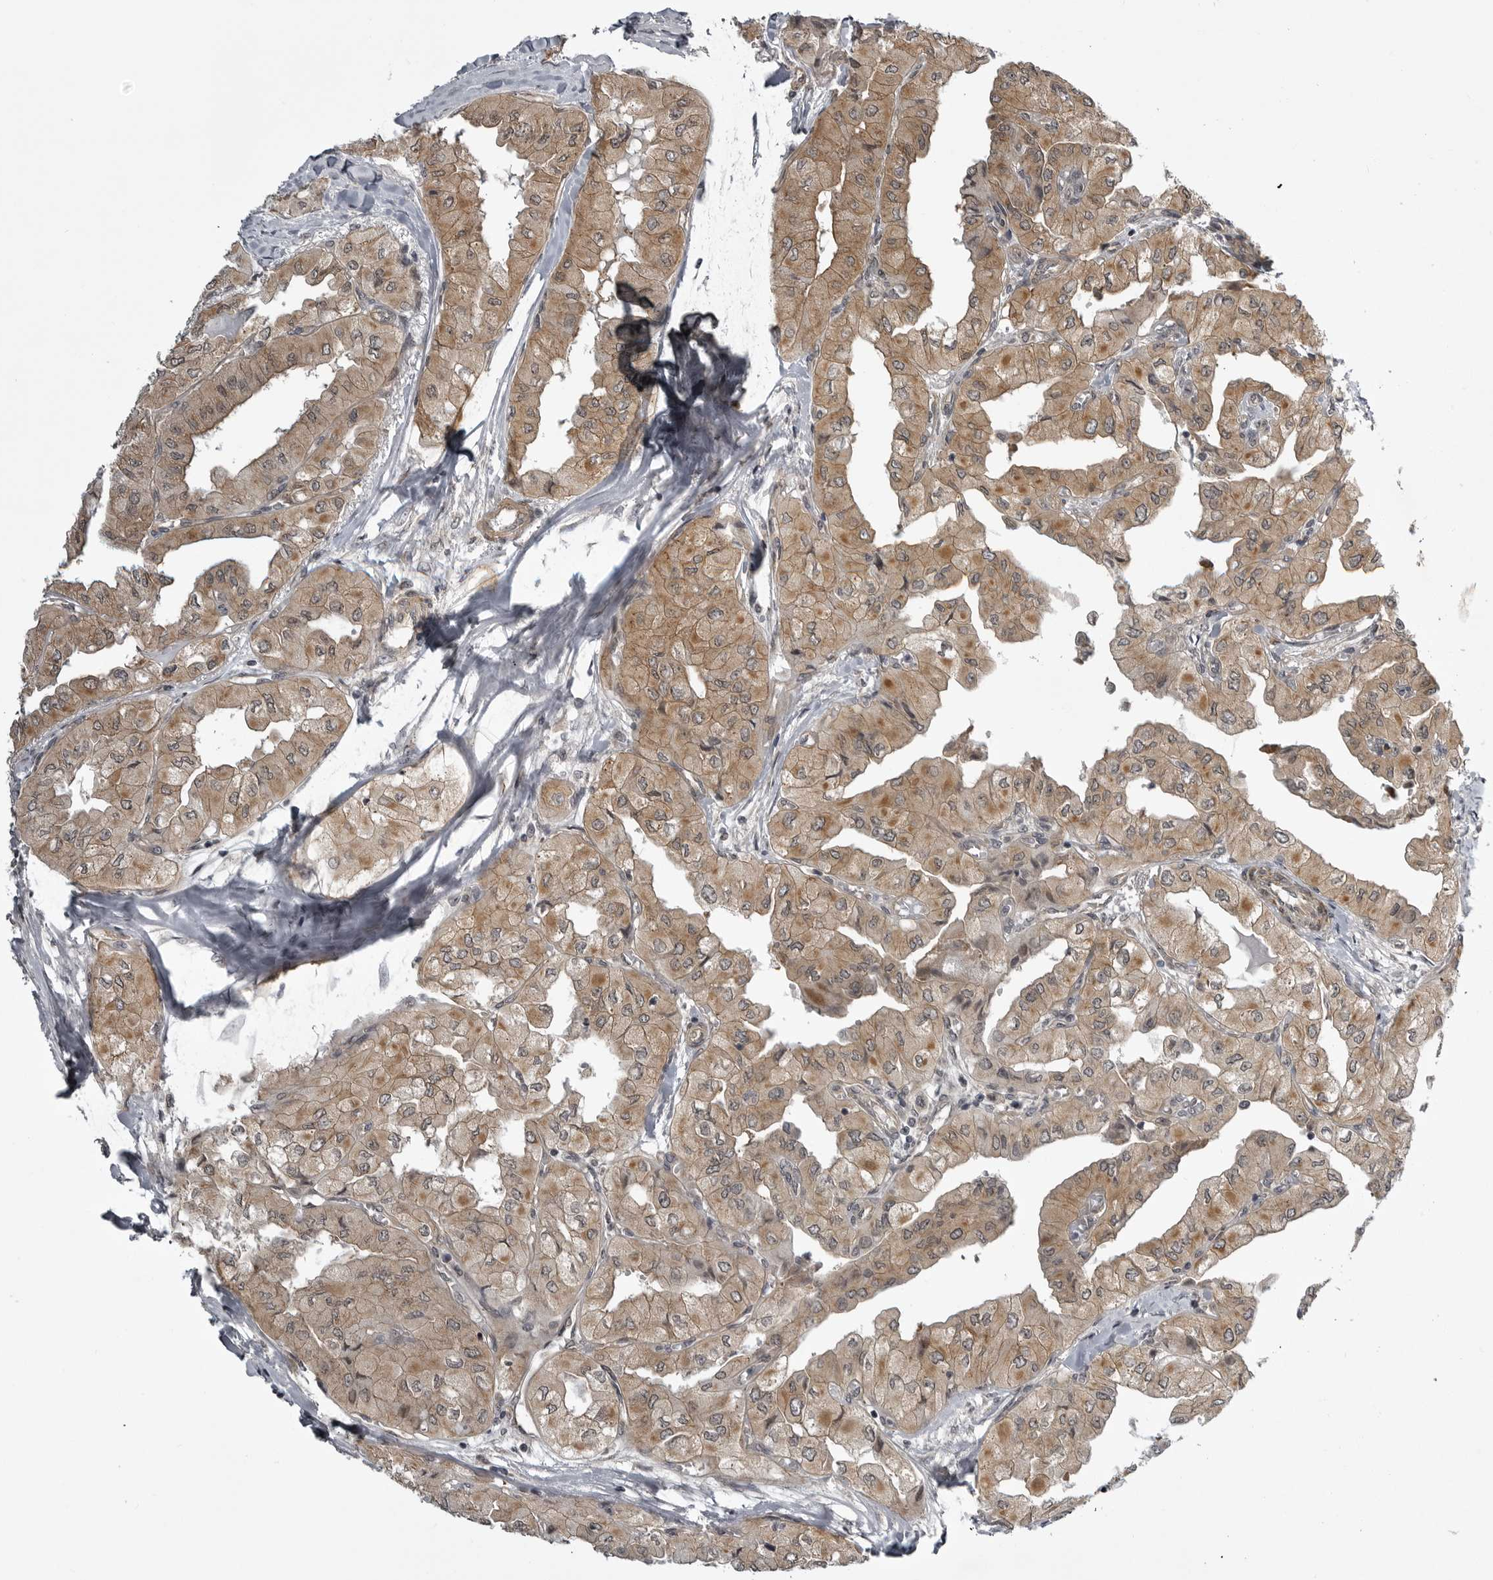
{"staining": {"intensity": "moderate", "quantity": ">75%", "location": "cytoplasmic/membranous"}, "tissue": "thyroid cancer", "cell_type": "Tumor cells", "image_type": "cancer", "snomed": [{"axis": "morphology", "description": "Papillary adenocarcinoma, NOS"}, {"axis": "topography", "description": "Thyroid gland"}], "caption": "Protein expression analysis of human thyroid papillary adenocarcinoma reveals moderate cytoplasmic/membranous expression in about >75% of tumor cells. Nuclei are stained in blue.", "gene": "SNX16", "patient": {"sex": "female", "age": 59}}